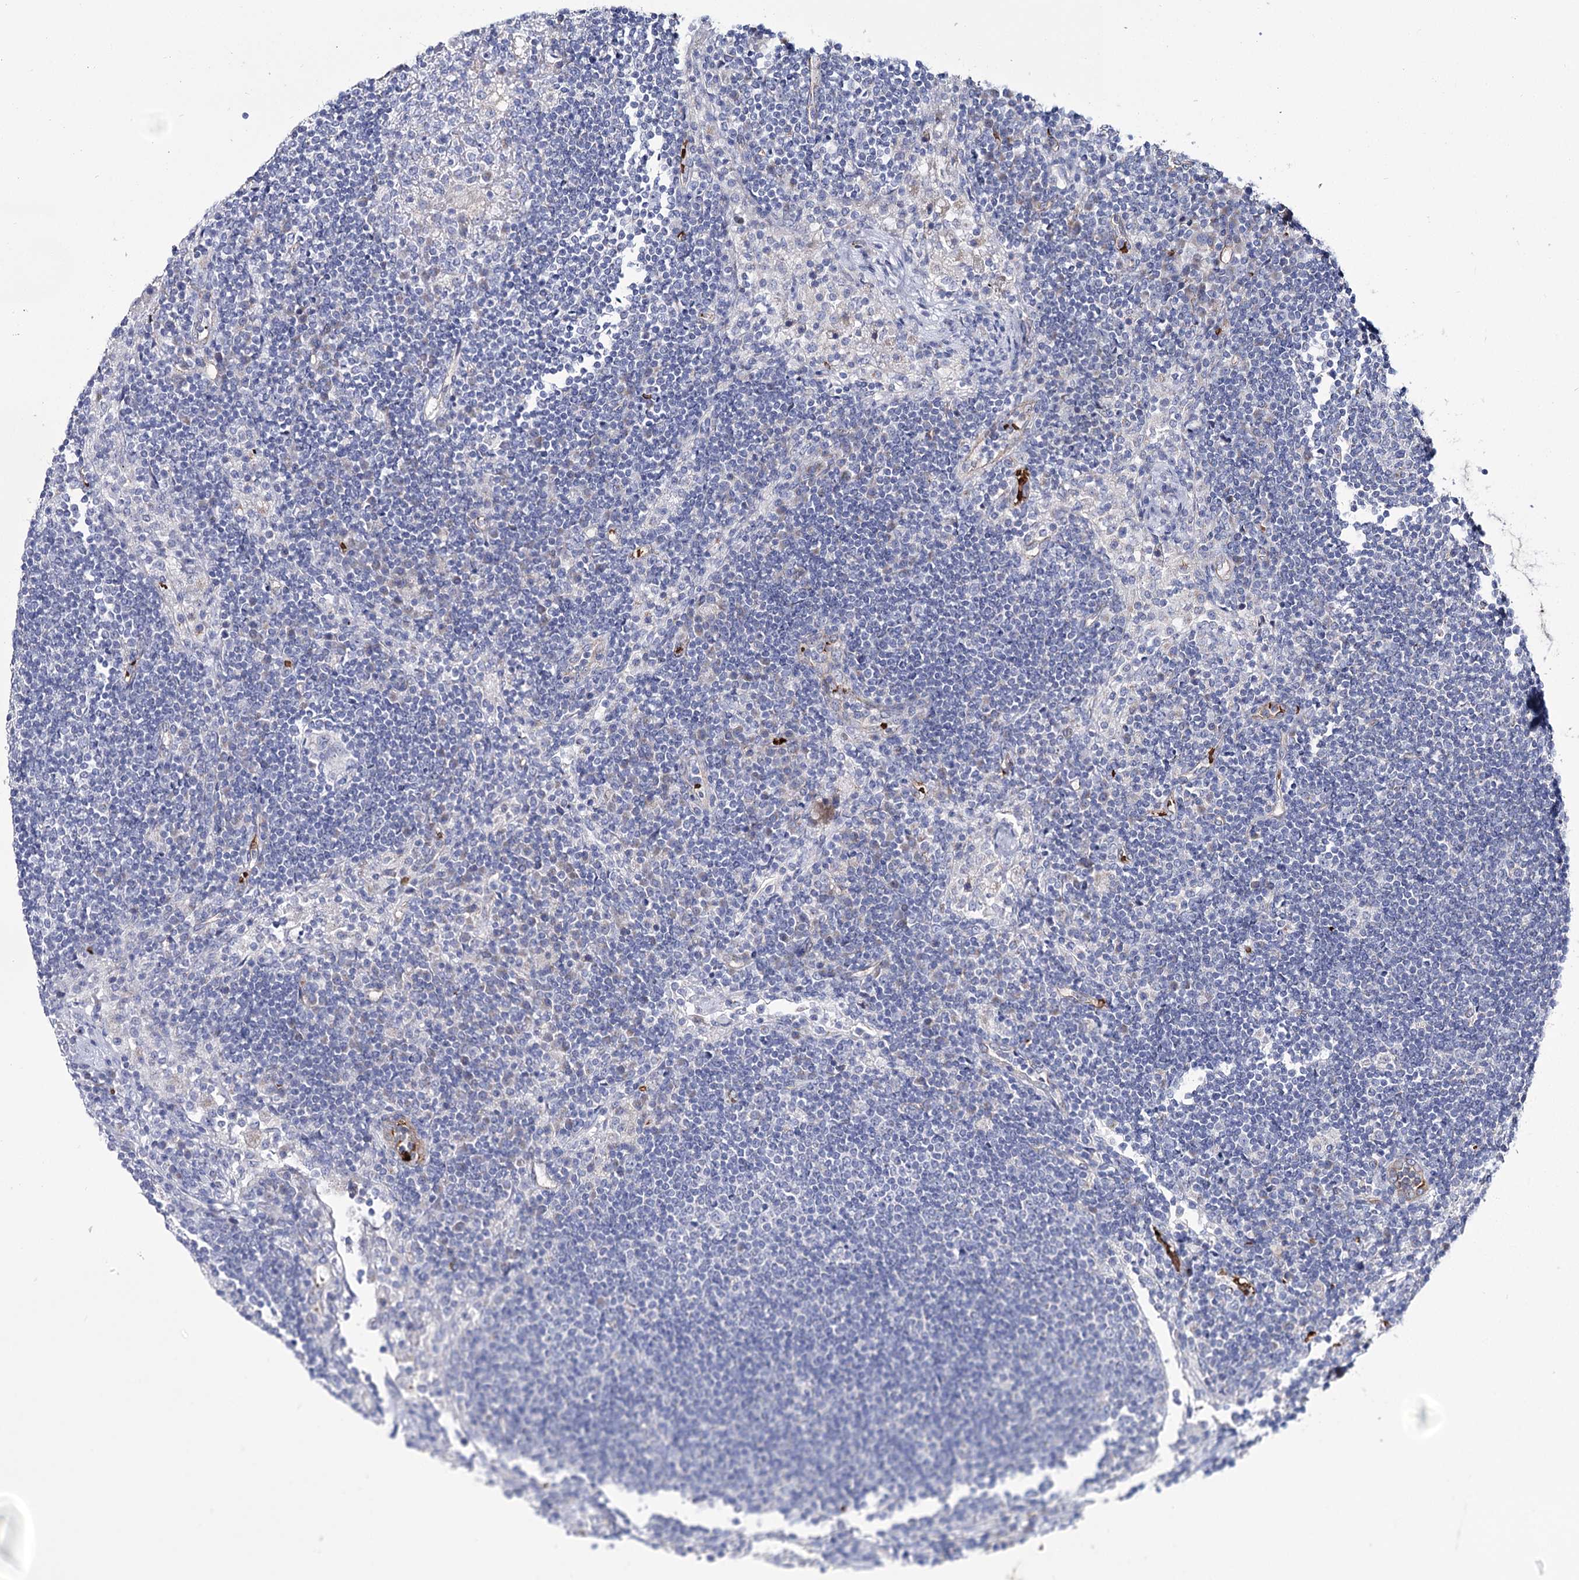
{"staining": {"intensity": "negative", "quantity": "none", "location": "none"}, "tissue": "lymph node", "cell_type": "Germinal center cells", "image_type": "normal", "snomed": [{"axis": "morphology", "description": "Normal tissue, NOS"}, {"axis": "topography", "description": "Lymph node"}], "caption": "Germinal center cells are negative for protein expression in normal human lymph node. (DAB immunohistochemistry, high magnification).", "gene": "GBF1", "patient": {"sex": "female", "age": 53}}